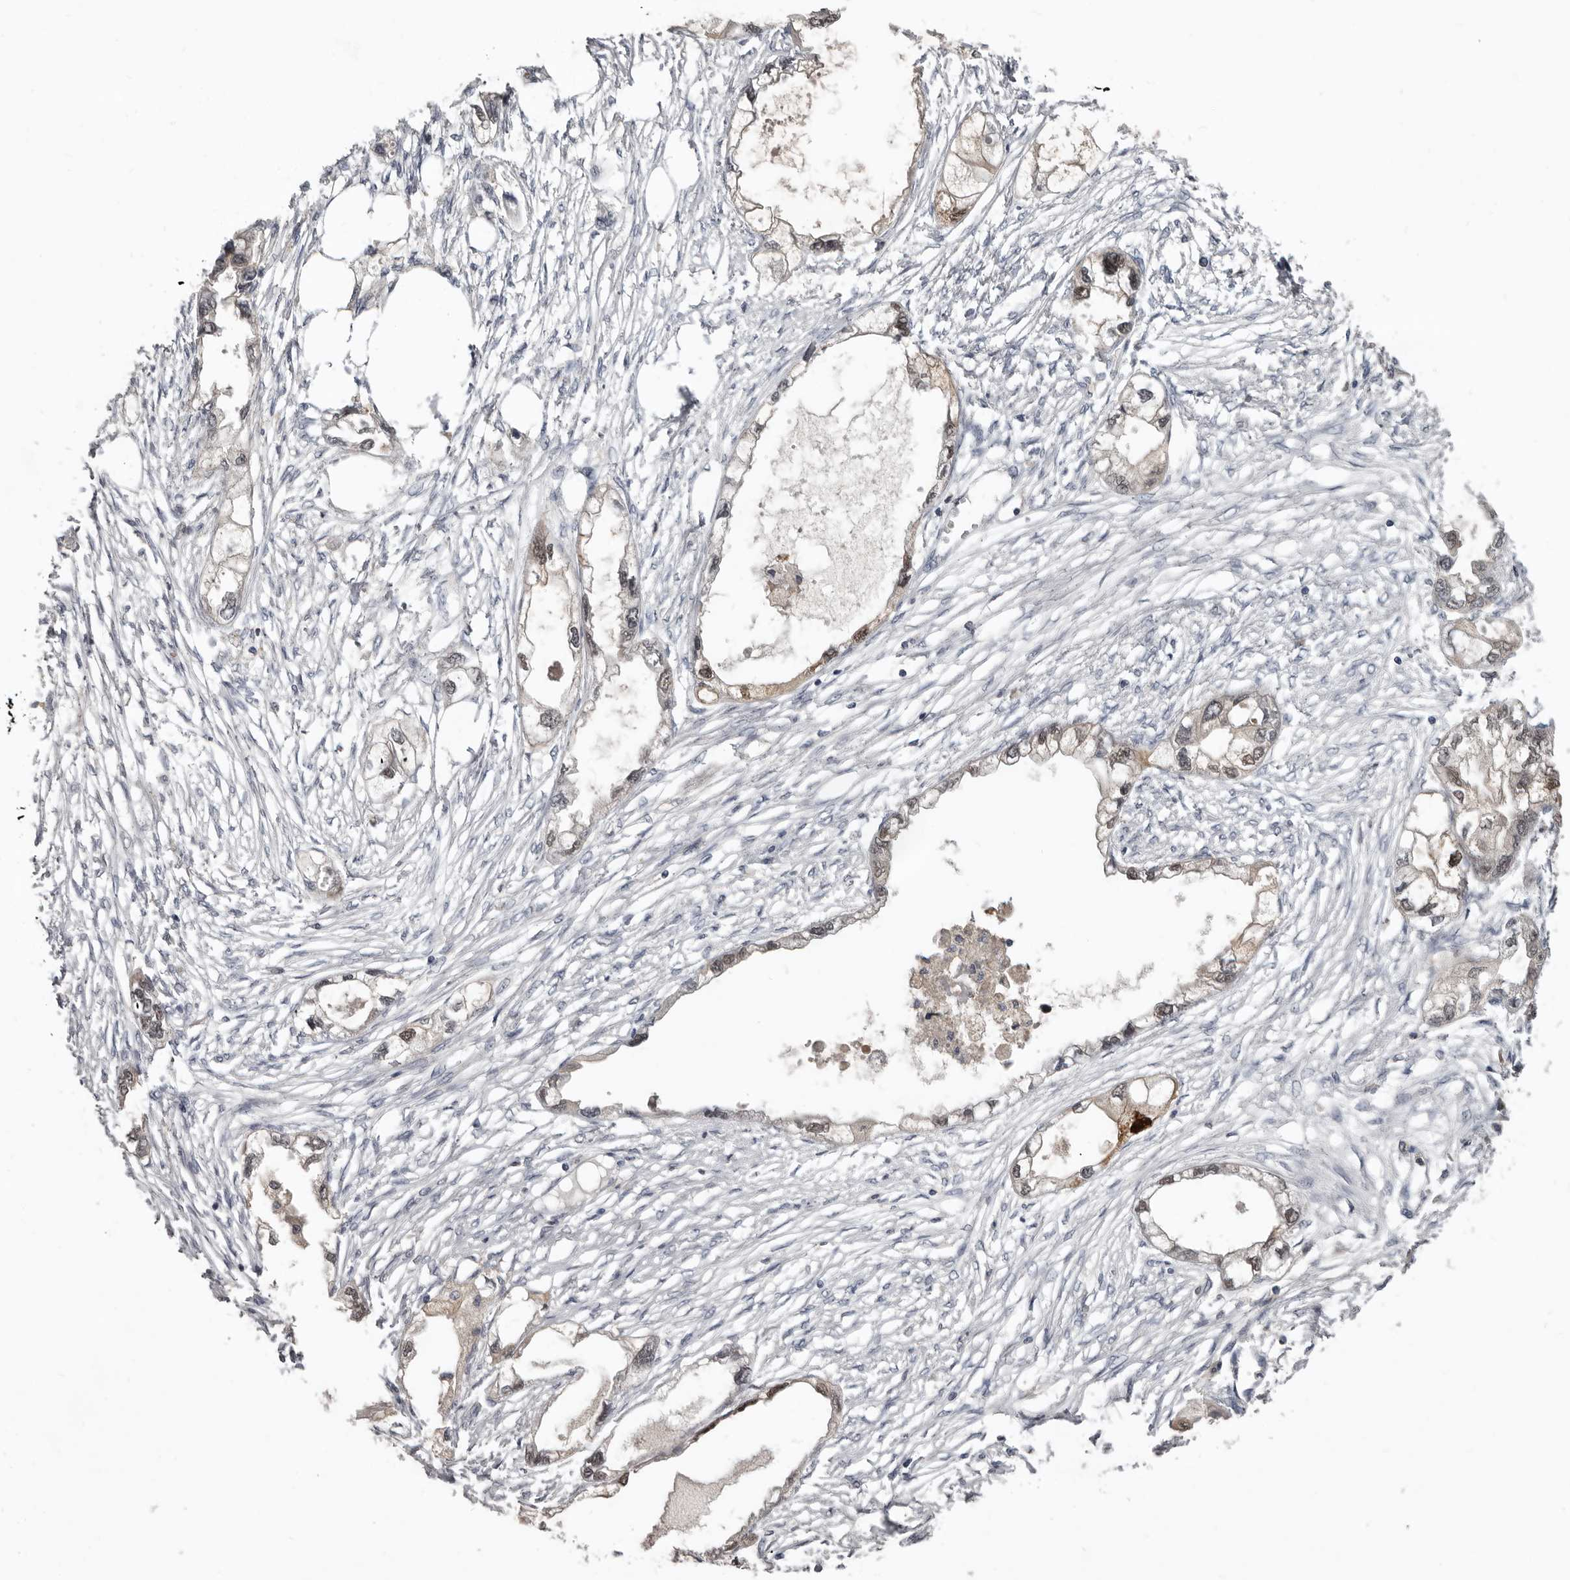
{"staining": {"intensity": "weak", "quantity": ">75%", "location": "nuclear"}, "tissue": "endometrial cancer", "cell_type": "Tumor cells", "image_type": "cancer", "snomed": [{"axis": "morphology", "description": "Adenocarcinoma, NOS"}, {"axis": "morphology", "description": "Adenocarcinoma, metastatic, NOS"}, {"axis": "topography", "description": "Adipose tissue"}, {"axis": "topography", "description": "Endometrium"}], "caption": "There is low levels of weak nuclear staining in tumor cells of endometrial cancer, as demonstrated by immunohistochemical staining (brown color).", "gene": "RBKS", "patient": {"sex": "female", "age": 67}}